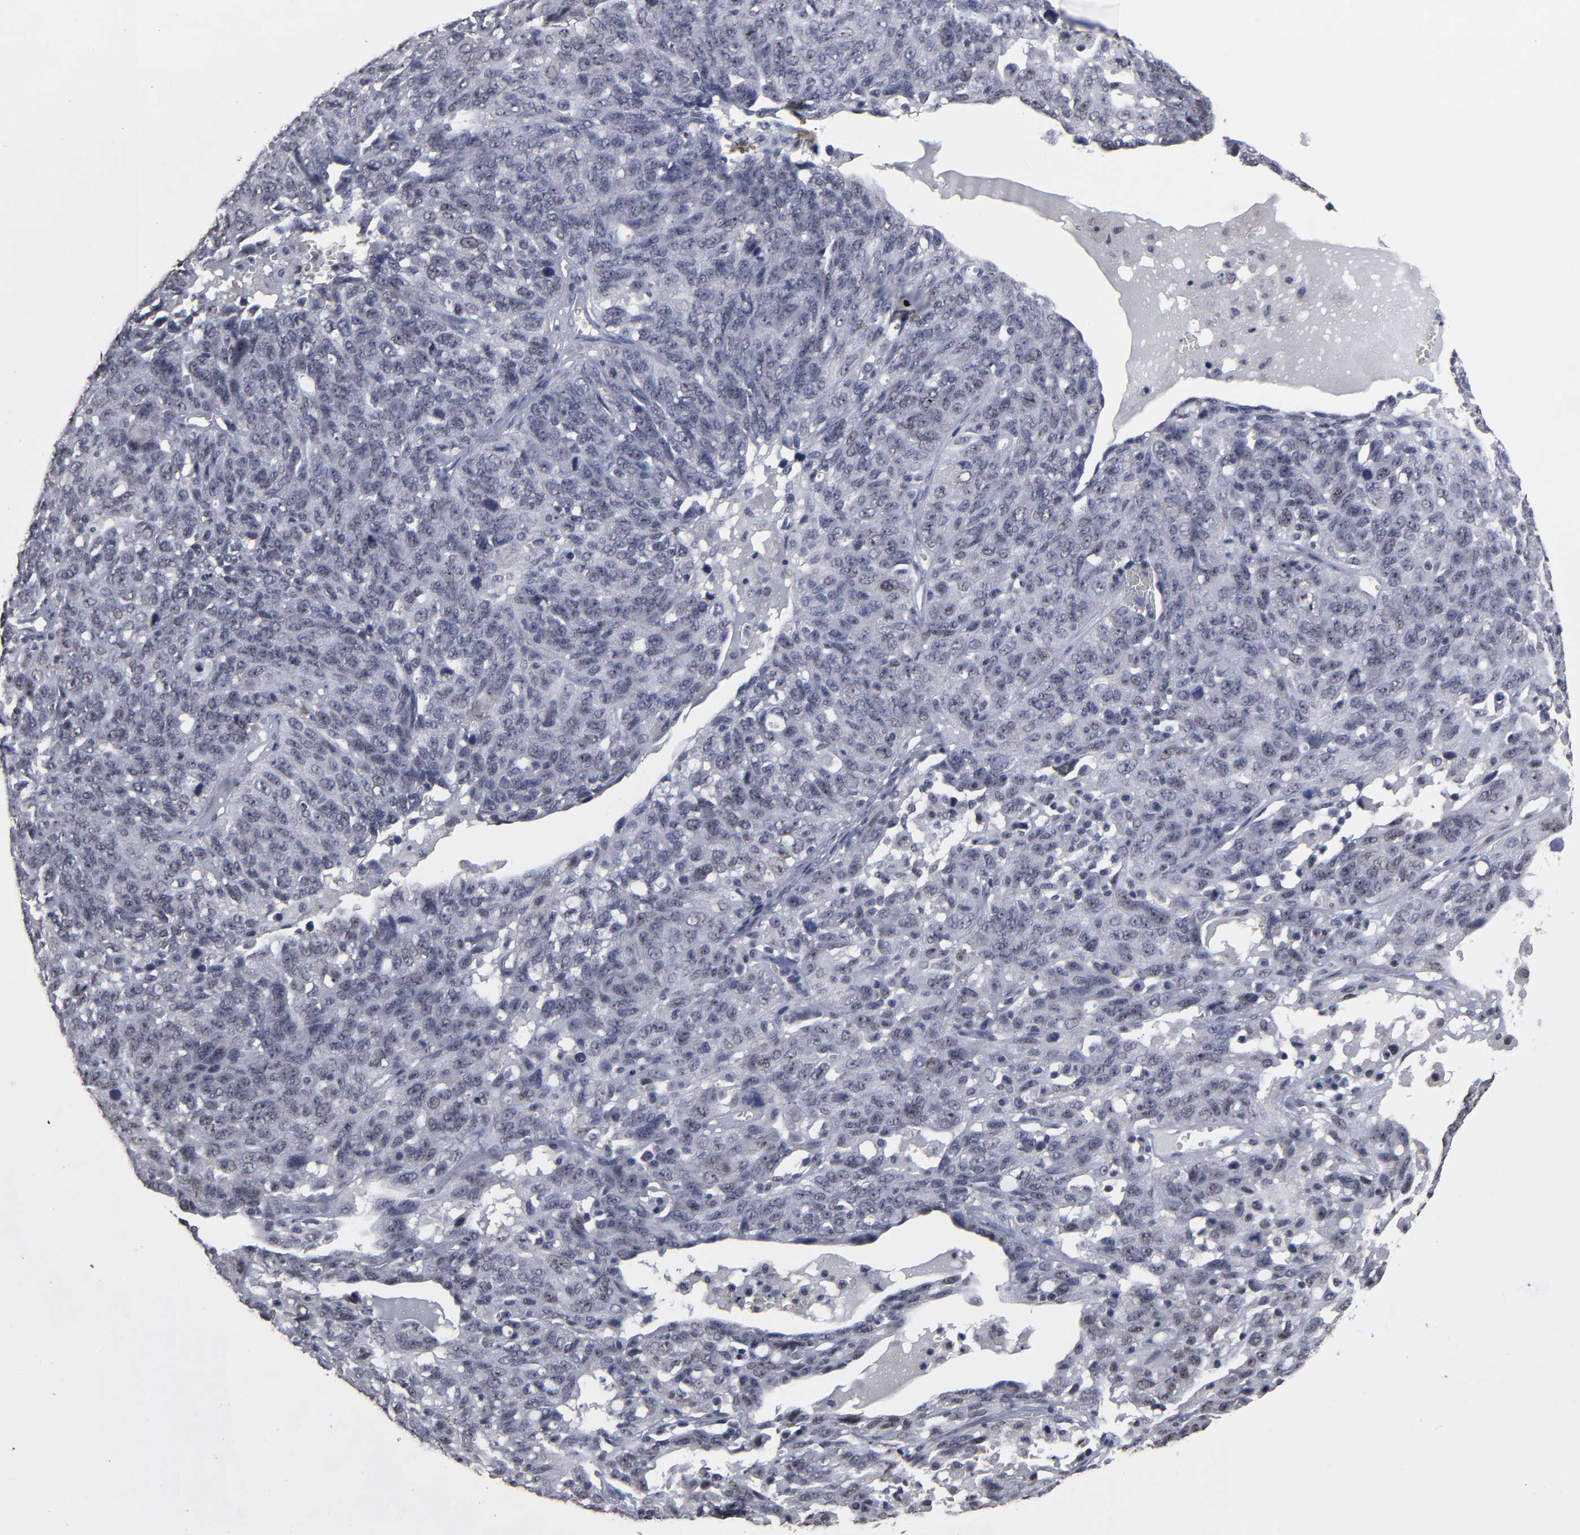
{"staining": {"intensity": "negative", "quantity": "none", "location": "none"}, "tissue": "ovarian cancer", "cell_type": "Tumor cells", "image_type": "cancer", "snomed": [{"axis": "morphology", "description": "Cystadenocarcinoma, serous, NOS"}, {"axis": "topography", "description": "Ovary"}], "caption": "A micrograph of human ovarian cancer (serous cystadenocarcinoma) is negative for staining in tumor cells.", "gene": "SSRP1", "patient": {"sex": "female", "age": 71}}